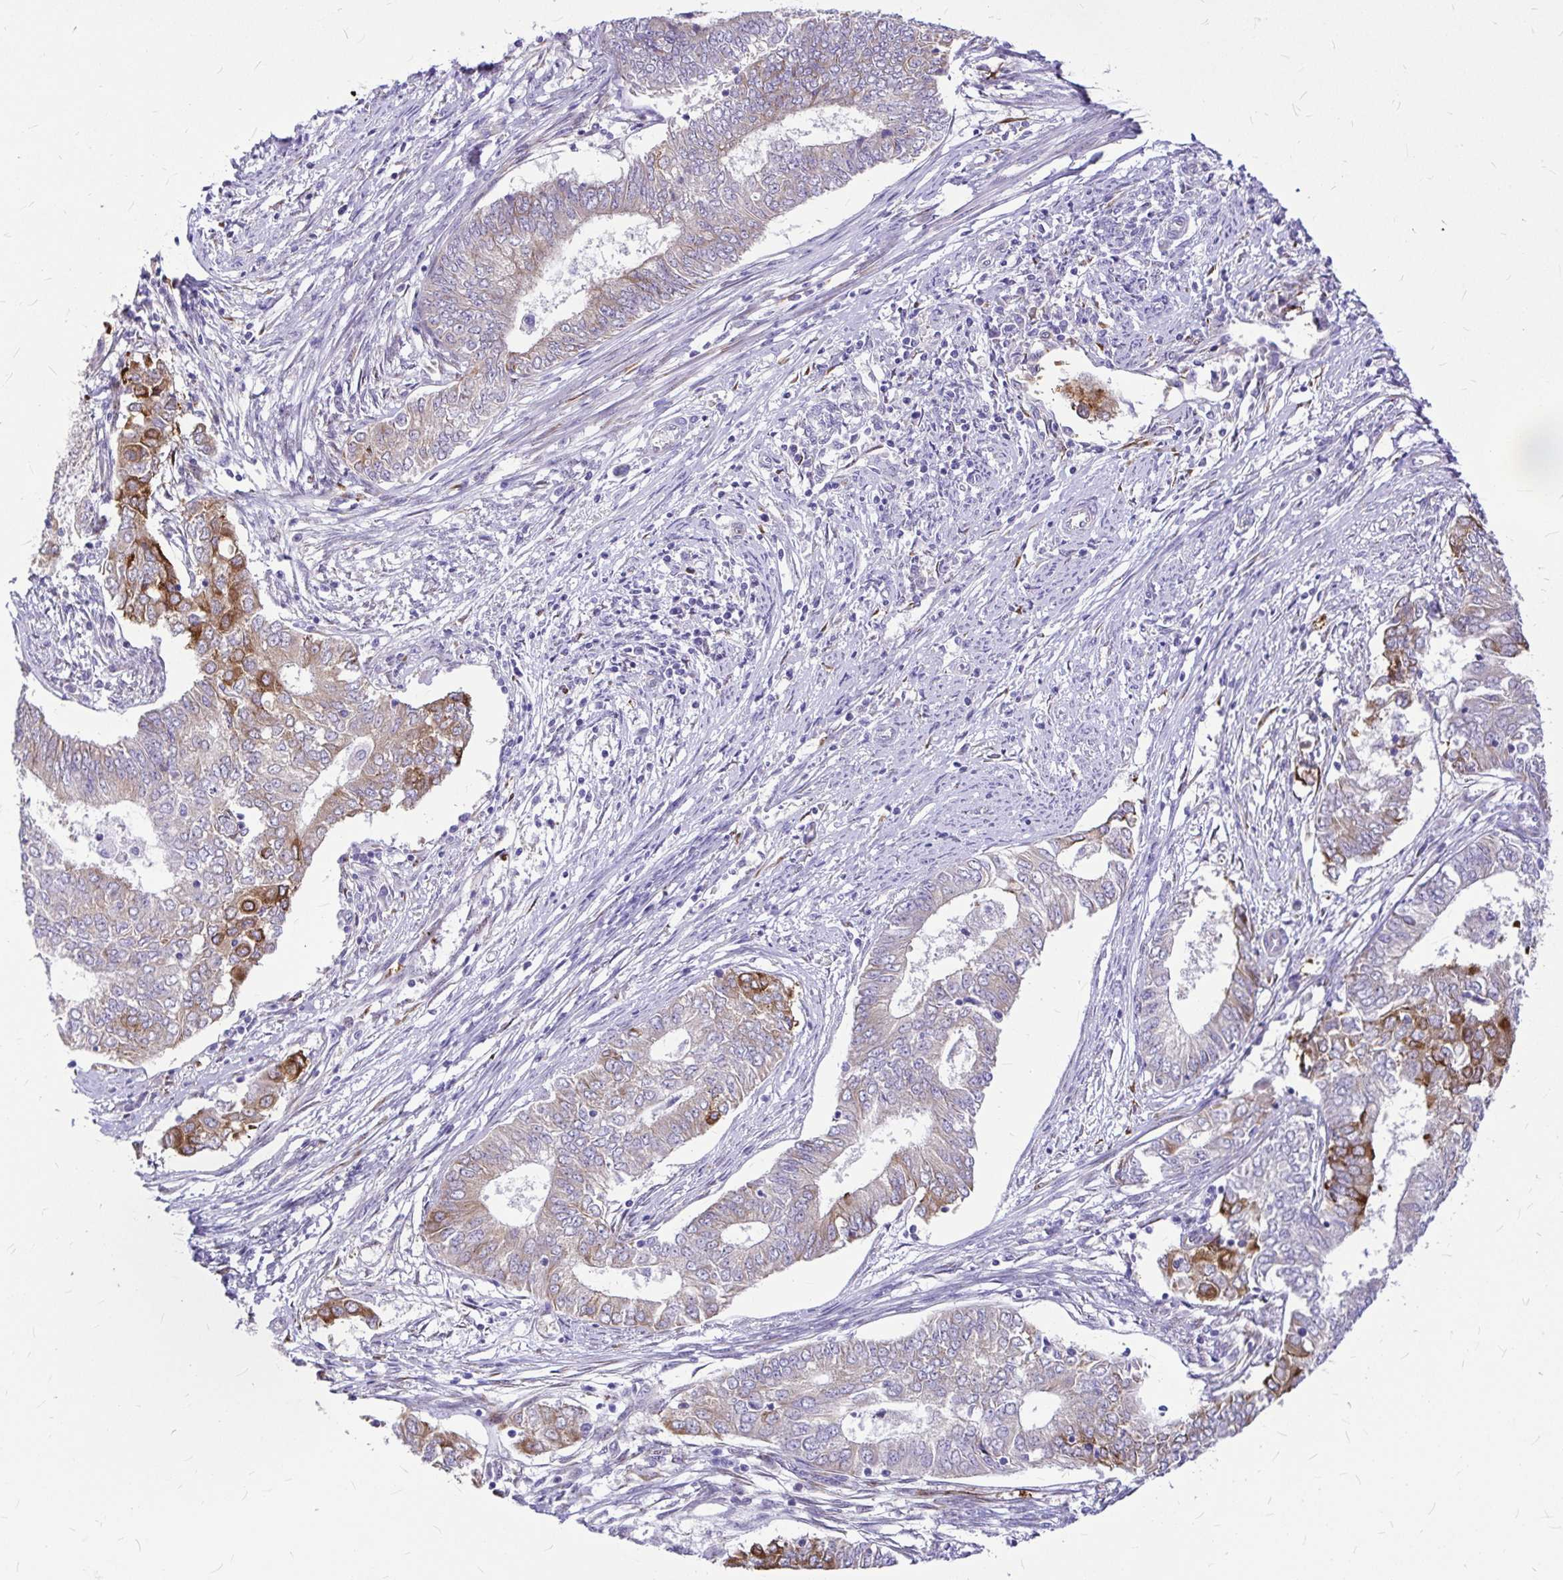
{"staining": {"intensity": "moderate", "quantity": "<25%", "location": "cytoplasmic/membranous"}, "tissue": "endometrial cancer", "cell_type": "Tumor cells", "image_type": "cancer", "snomed": [{"axis": "morphology", "description": "Adenocarcinoma, NOS"}, {"axis": "topography", "description": "Endometrium"}], "caption": "About <25% of tumor cells in endometrial adenocarcinoma display moderate cytoplasmic/membranous protein staining as visualized by brown immunohistochemical staining.", "gene": "GABBR2", "patient": {"sex": "female", "age": 62}}